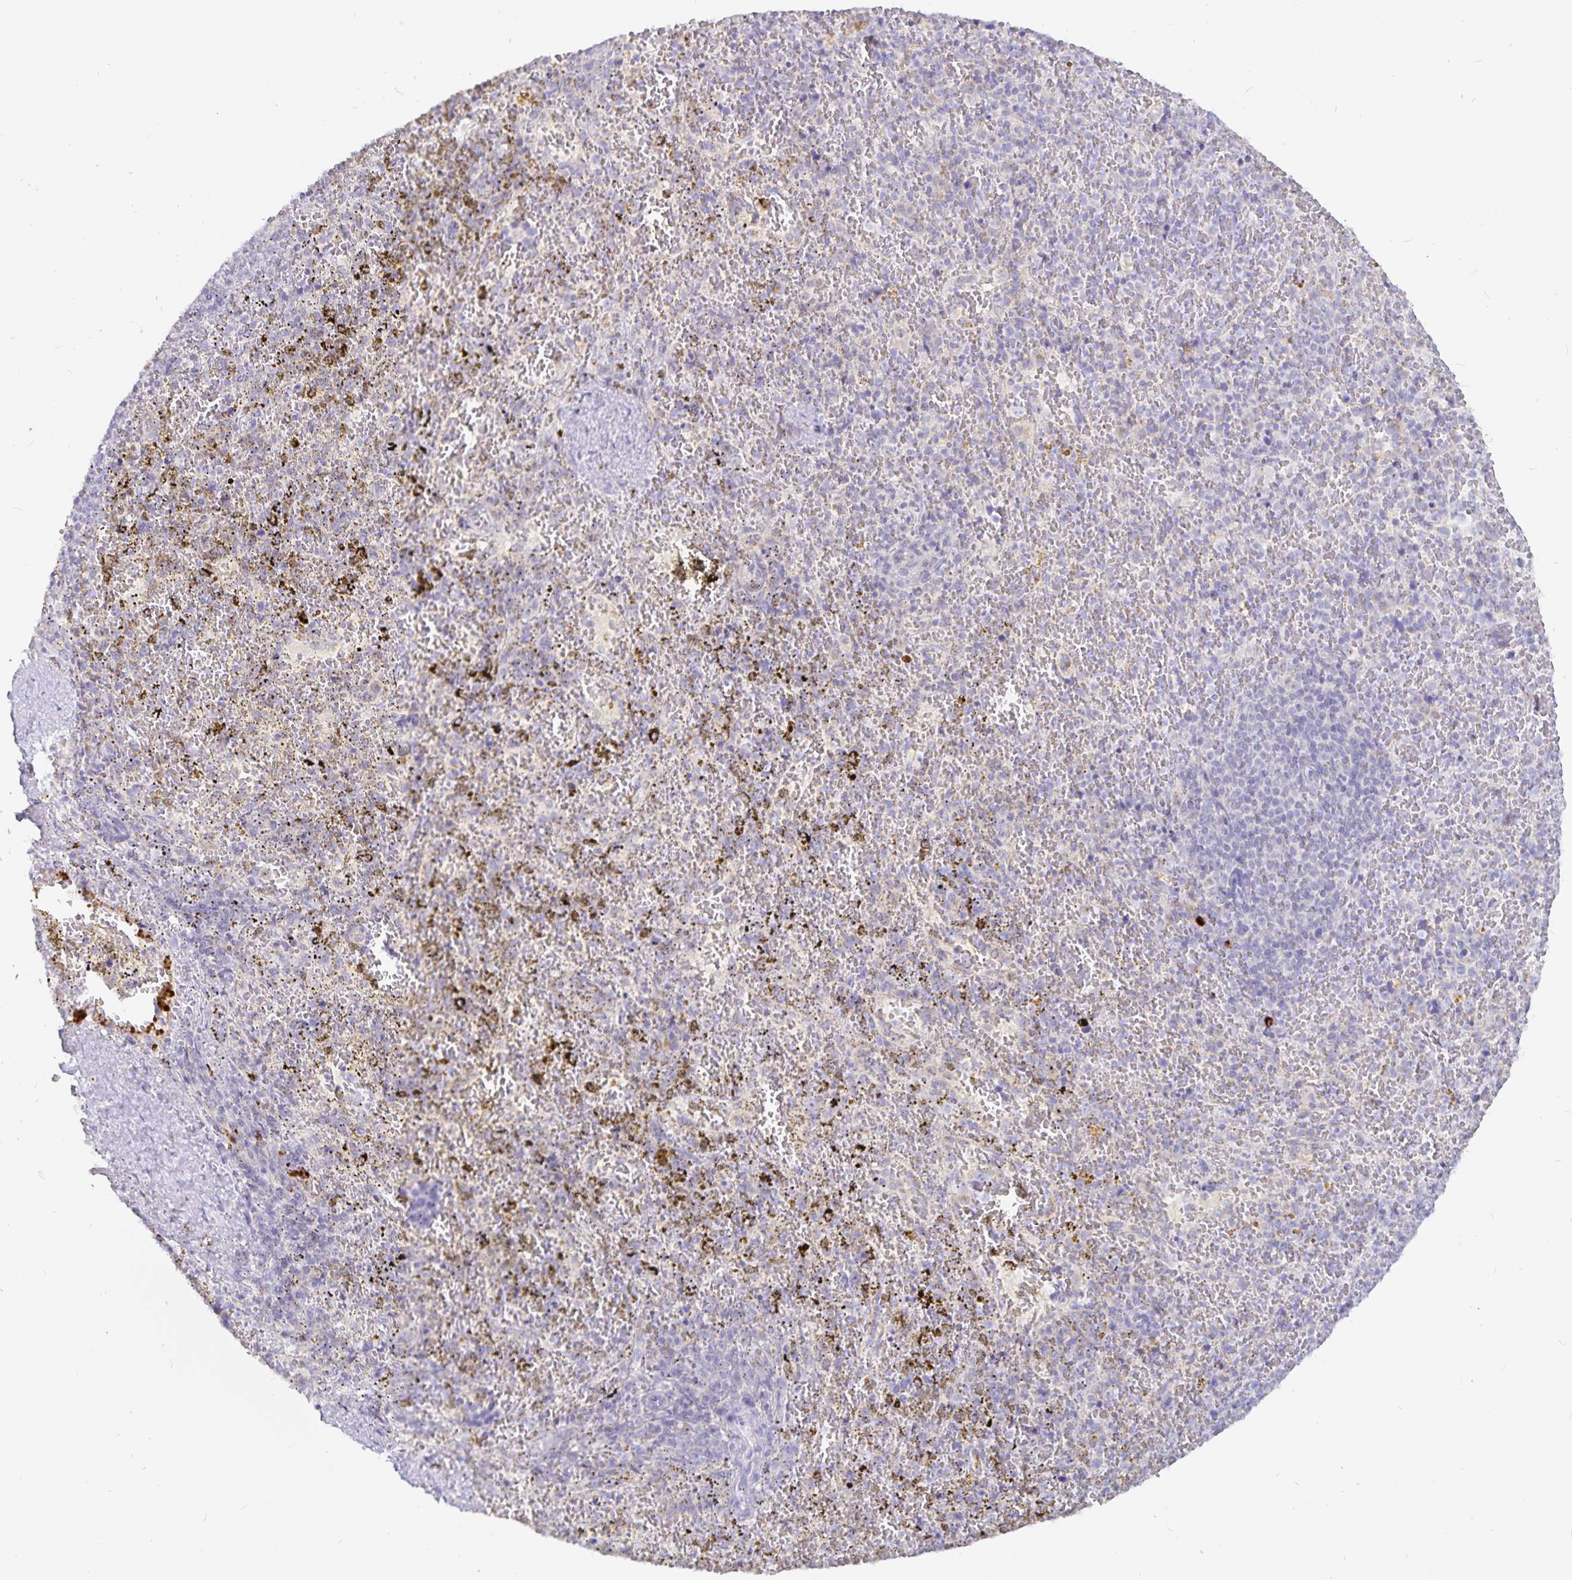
{"staining": {"intensity": "negative", "quantity": "none", "location": "none"}, "tissue": "spleen", "cell_type": "Cells in red pulp", "image_type": "normal", "snomed": [{"axis": "morphology", "description": "Normal tissue, NOS"}, {"axis": "topography", "description": "Spleen"}], "caption": "Immunohistochemistry image of benign human spleen stained for a protein (brown), which shows no expression in cells in red pulp. (Immunohistochemistry, brightfield microscopy, high magnification).", "gene": "PKHD1", "patient": {"sex": "female", "age": 50}}